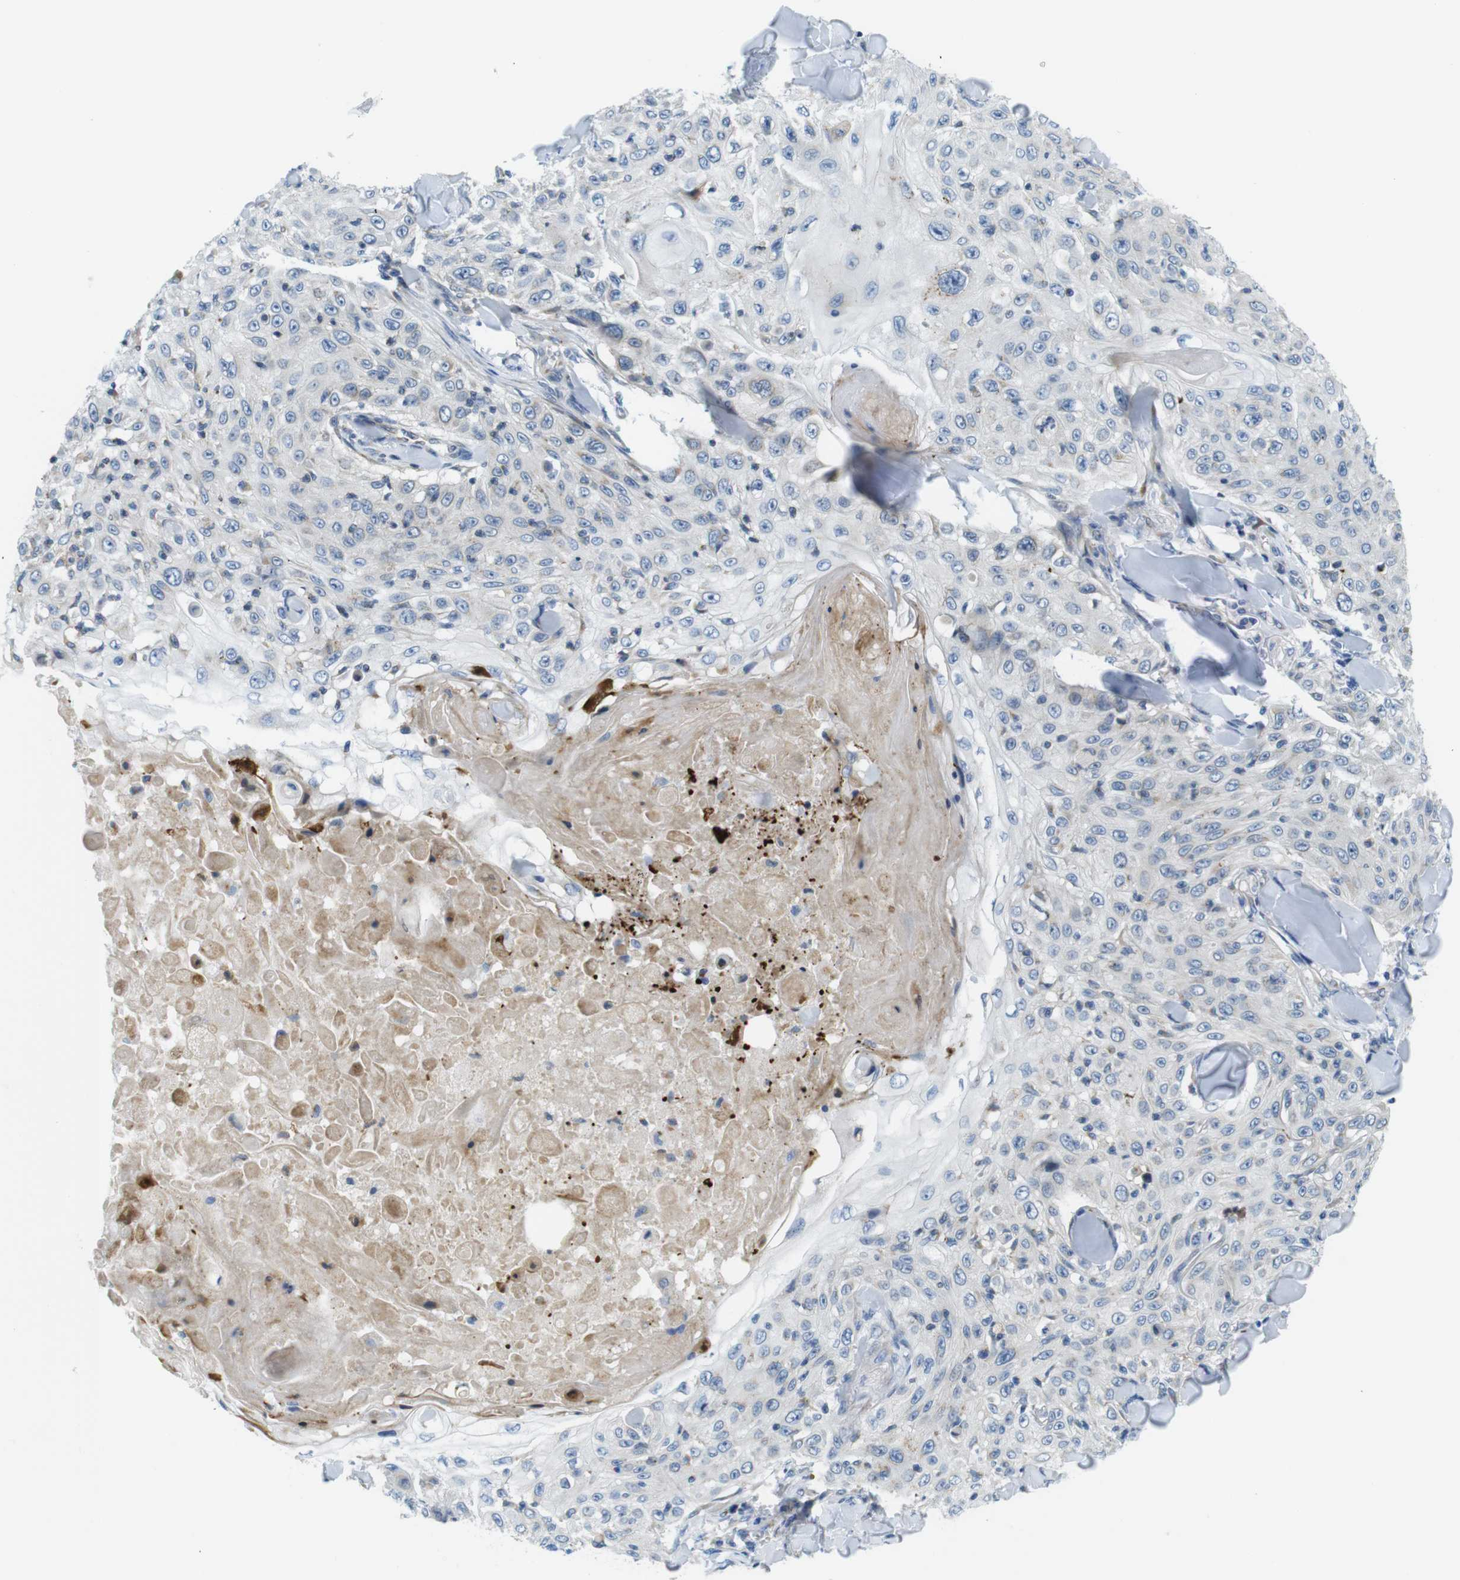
{"staining": {"intensity": "negative", "quantity": "none", "location": "none"}, "tissue": "skin cancer", "cell_type": "Tumor cells", "image_type": "cancer", "snomed": [{"axis": "morphology", "description": "Squamous cell carcinoma, NOS"}, {"axis": "topography", "description": "Skin"}], "caption": "An image of skin cancer stained for a protein shows no brown staining in tumor cells. Brightfield microscopy of immunohistochemistry stained with DAB (3,3'-diaminobenzidine) (brown) and hematoxylin (blue), captured at high magnification.", "gene": "ZDHHC3", "patient": {"sex": "male", "age": 86}}